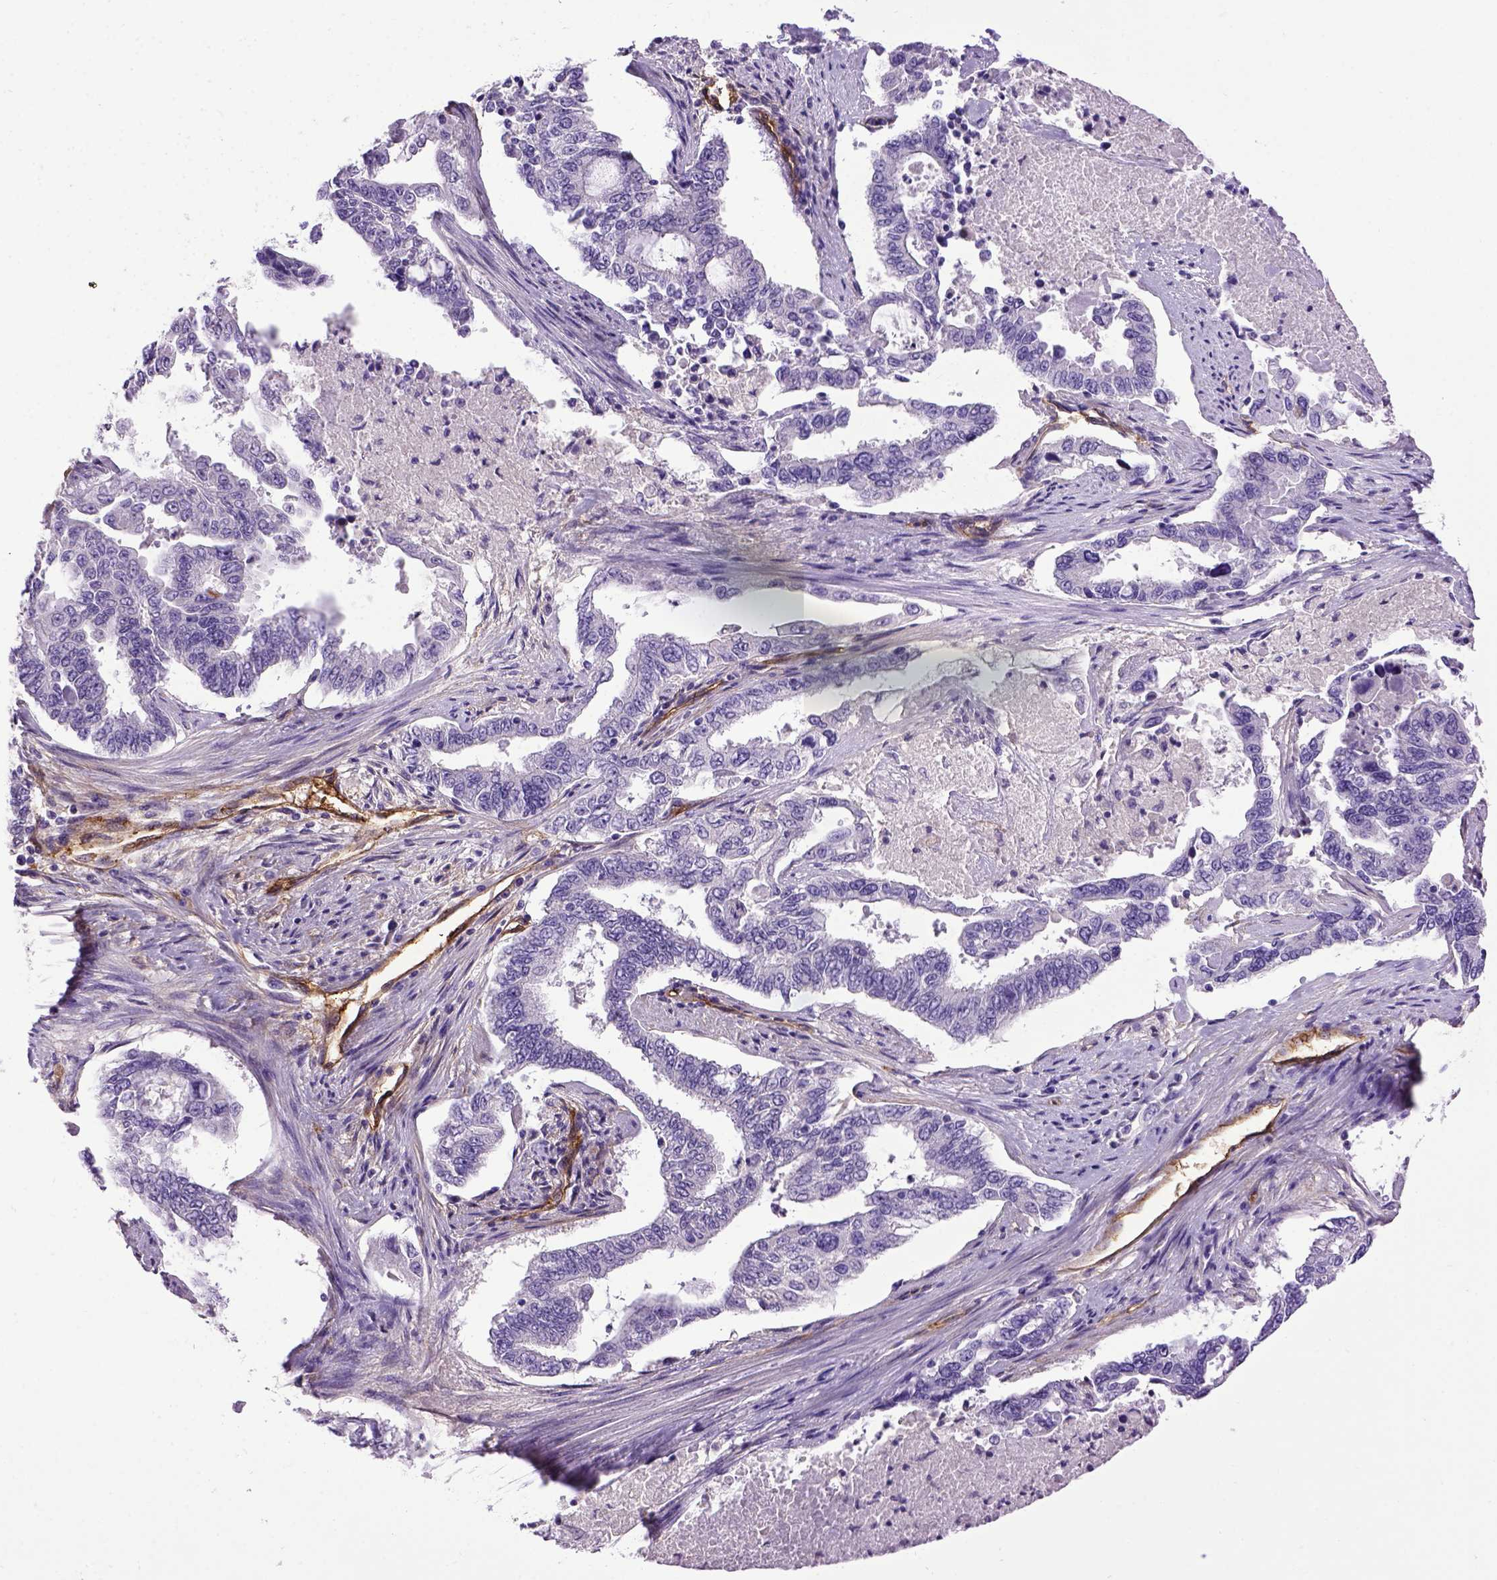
{"staining": {"intensity": "negative", "quantity": "none", "location": "none"}, "tissue": "endometrial cancer", "cell_type": "Tumor cells", "image_type": "cancer", "snomed": [{"axis": "morphology", "description": "Adenocarcinoma, NOS"}, {"axis": "topography", "description": "Uterus"}], "caption": "Immunohistochemical staining of endometrial cancer exhibits no significant staining in tumor cells. (DAB (3,3'-diaminobenzidine) IHC visualized using brightfield microscopy, high magnification).", "gene": "ENG", "patient": {"sex": "female", "age": 59}}